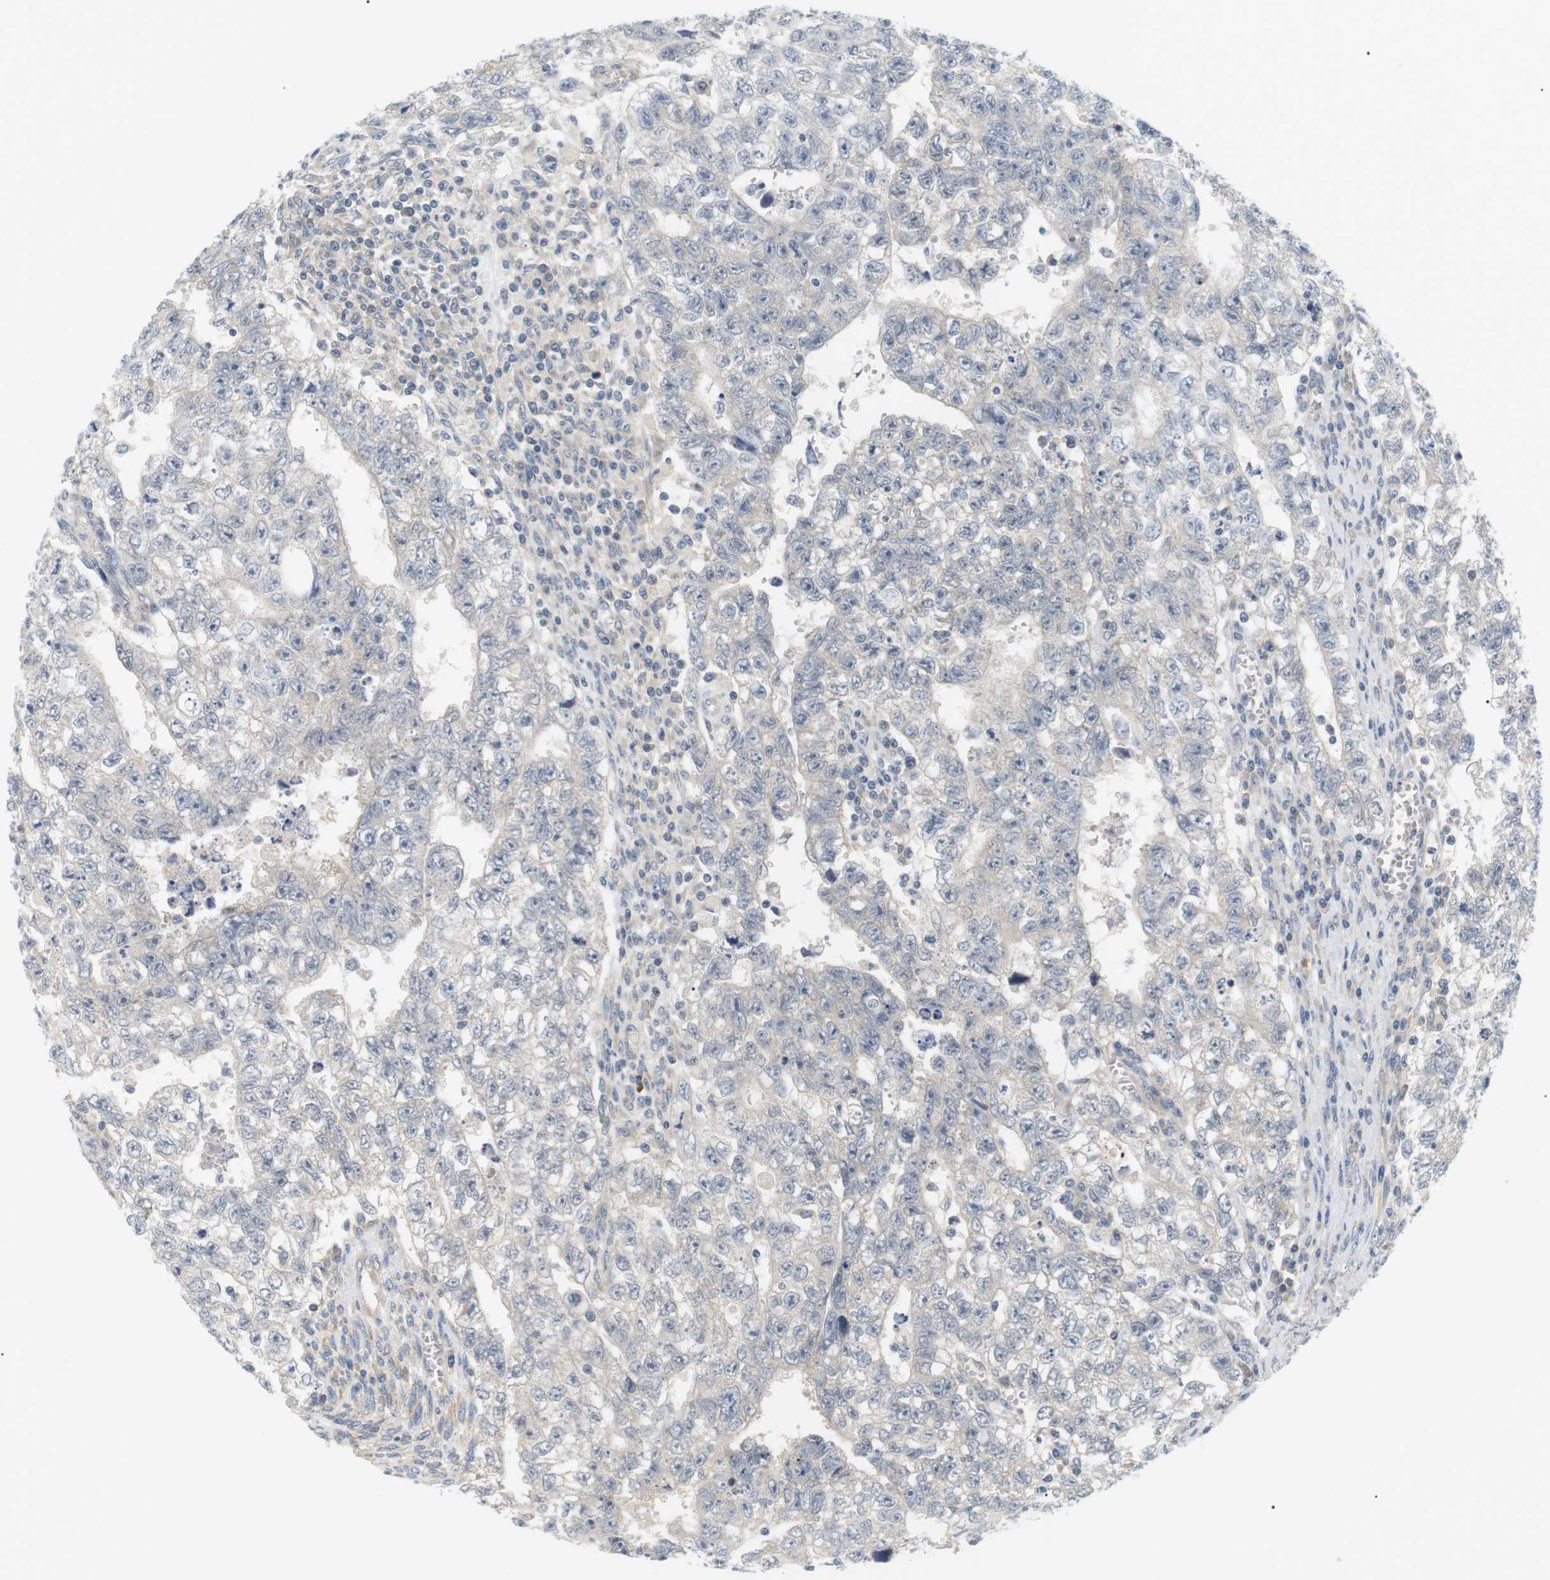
{"staining": {"intensity": "negative", "quantity": "none", "location": "none"}, "tissue": "testis cancer", "cell_type": "Tumor cells", "image_type": "cancer", "snomed": [{"axis": "morphology", "description": "Seminoma, NOS"}, {"axis": "morphology", "description": "Carcinoma, Embryonal, NOS"}, {"axis": "topography", "description": "Testis"}], "caption": "Tumor cells show no significant positivity in testis cancer (embryonal carcinoma).", "gene": "EVA1C", "patient": {"sex": "male", "age": 38}}